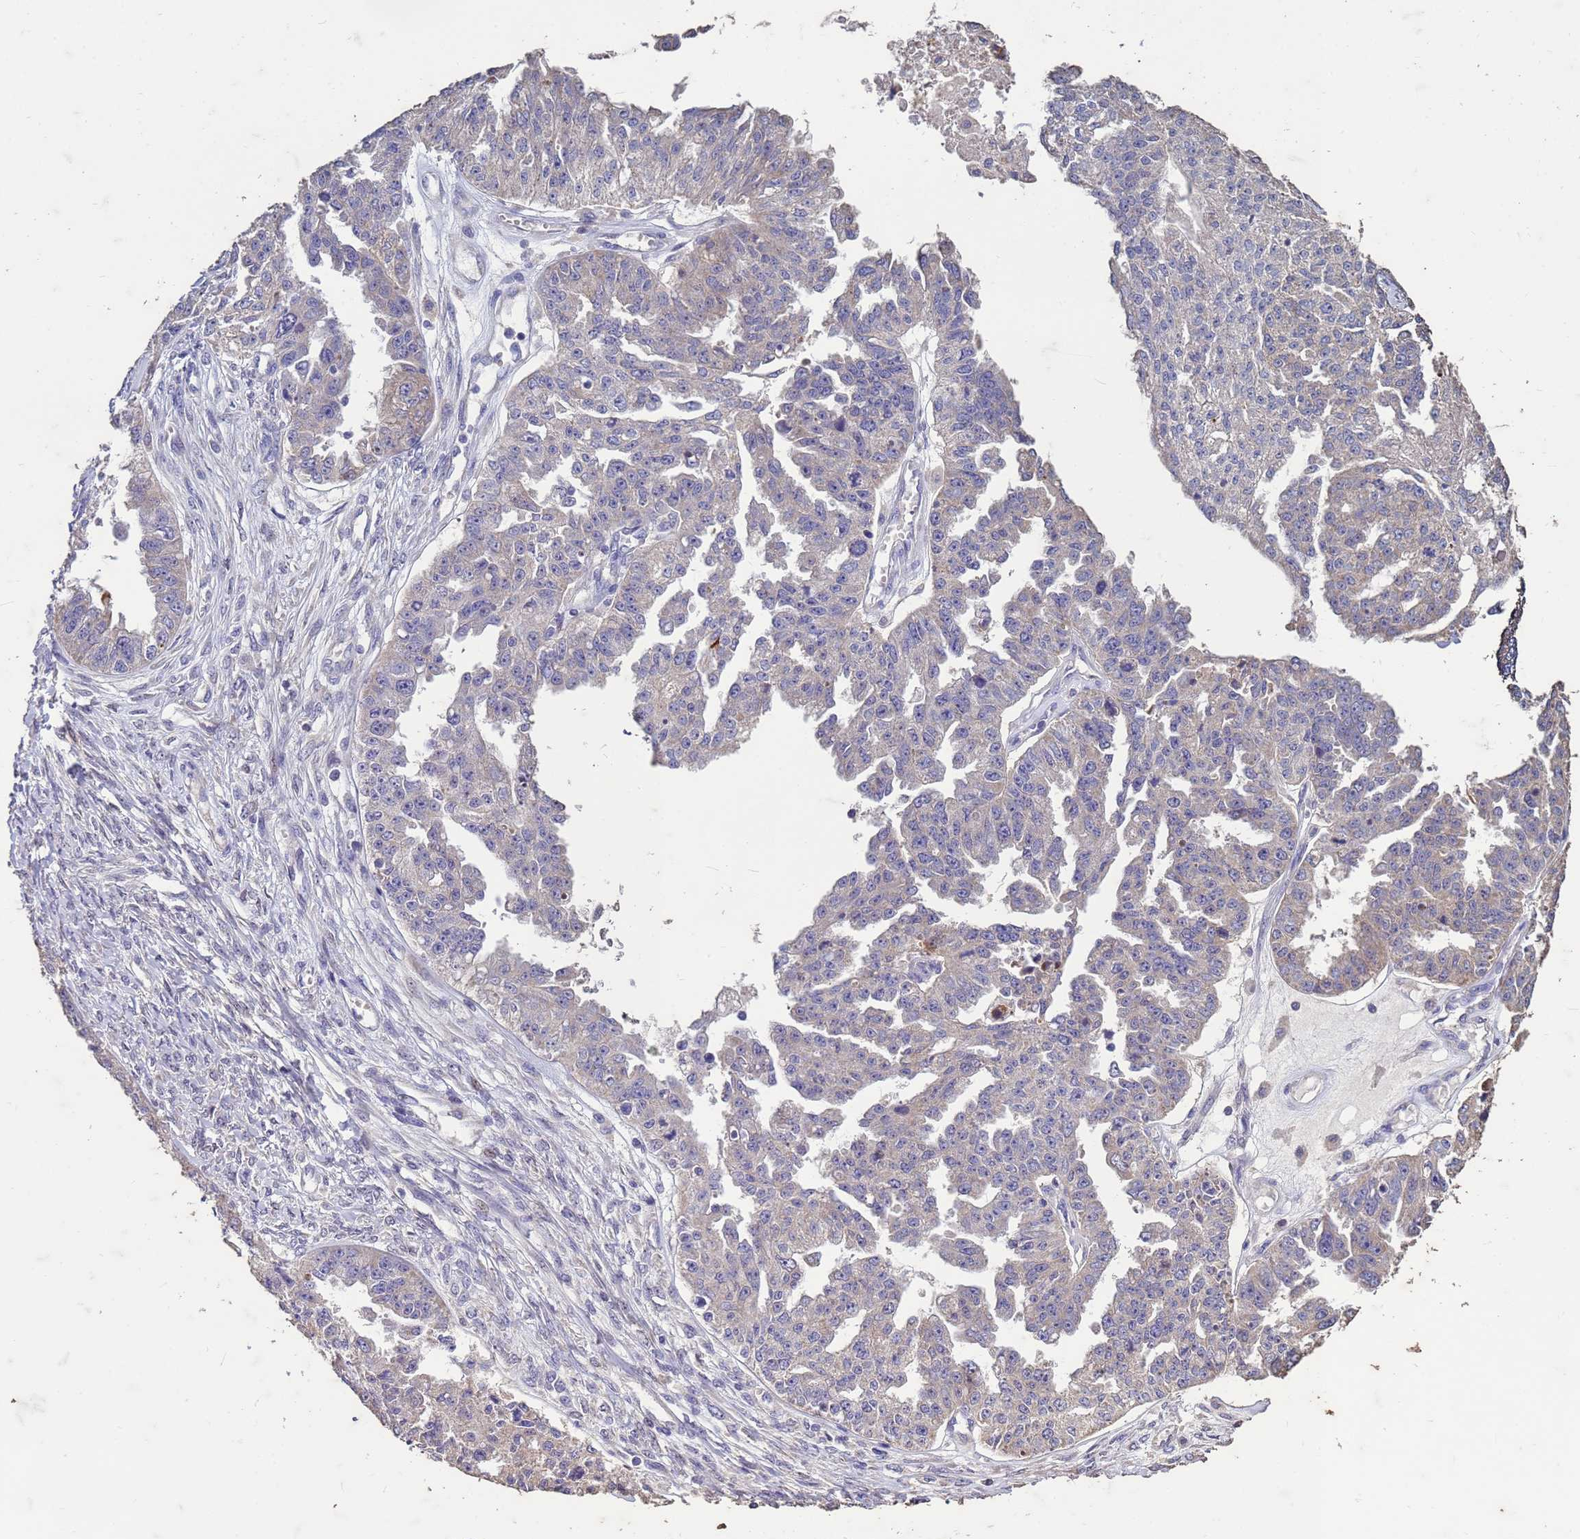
{"staining": {"intensity": "weak", "quantity": "<25%", "location": "cytoplasmic/membranous"}, "tissue": "ovarian cancer", "cell_type": "Tumor cells", "image_type": "cancer", "snomed": [{"axis": "morphology", "description": "Cystadenocarcinoma, serous, NOS"}, {"axis": "topography", "description": "Ovary"}], "caption": "A micrograph of human ovarian cancer is negative for staining in tumor cells.", "gene": "FAM184B", "patient": {"sex": "female", "age": 58}}